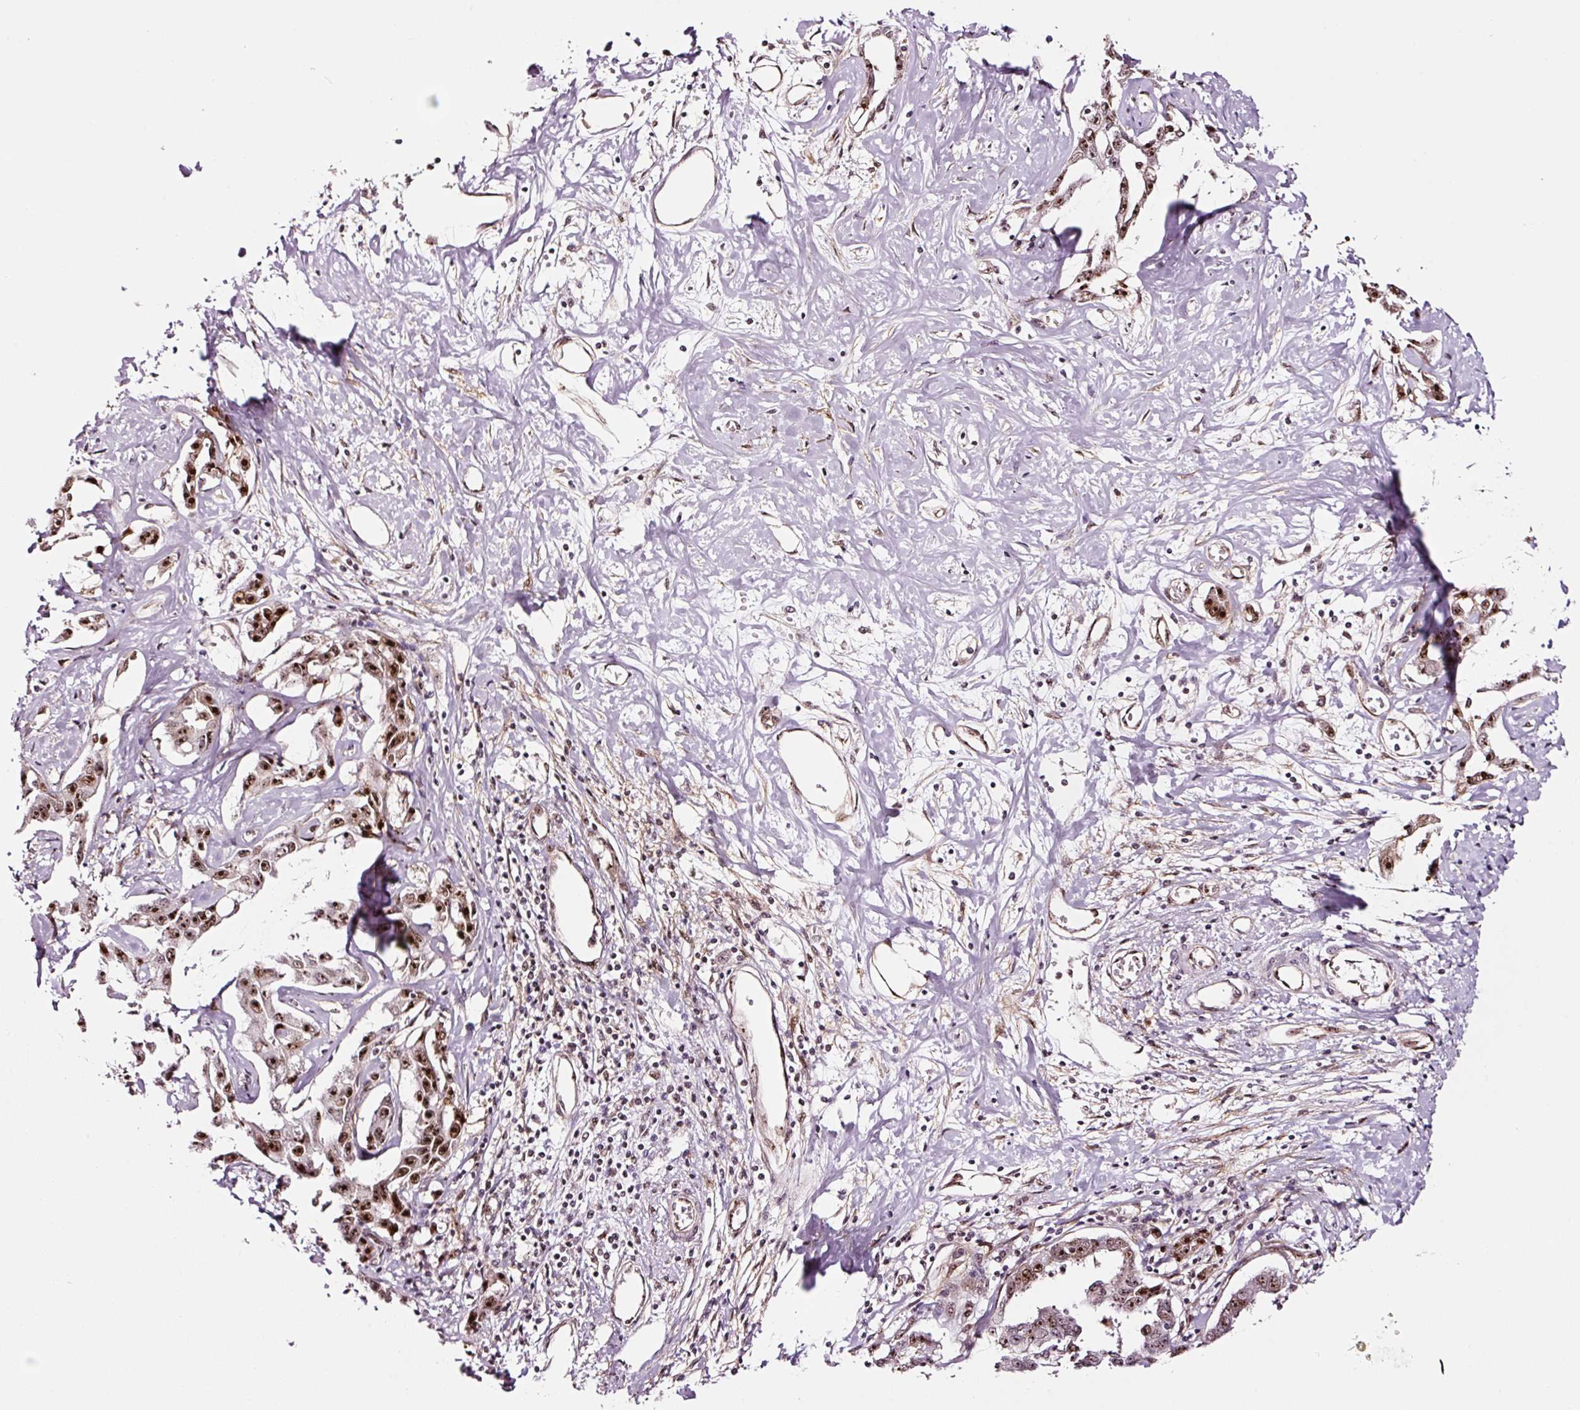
{"staining": {"intensity": "strong", "quantity": ">75%", "location": "nuclear"}, "tissue": "liver cancer", "cell_type": "Tumor cells", "image_type": "cancer", "snomed": [{"axis": "morphology", "description": "Cholangiocarcinoma"}, {"axis": "topography", "description": "Liver"}], "caption": "High-power microscopy captured an immunohistochemistry photomicrograph of liver cancer, revealing strong nuclear positivity in approximately >75% of tumor cells.", "gene": "GNL3", "patient": {"sex": "male", "age": 59}}